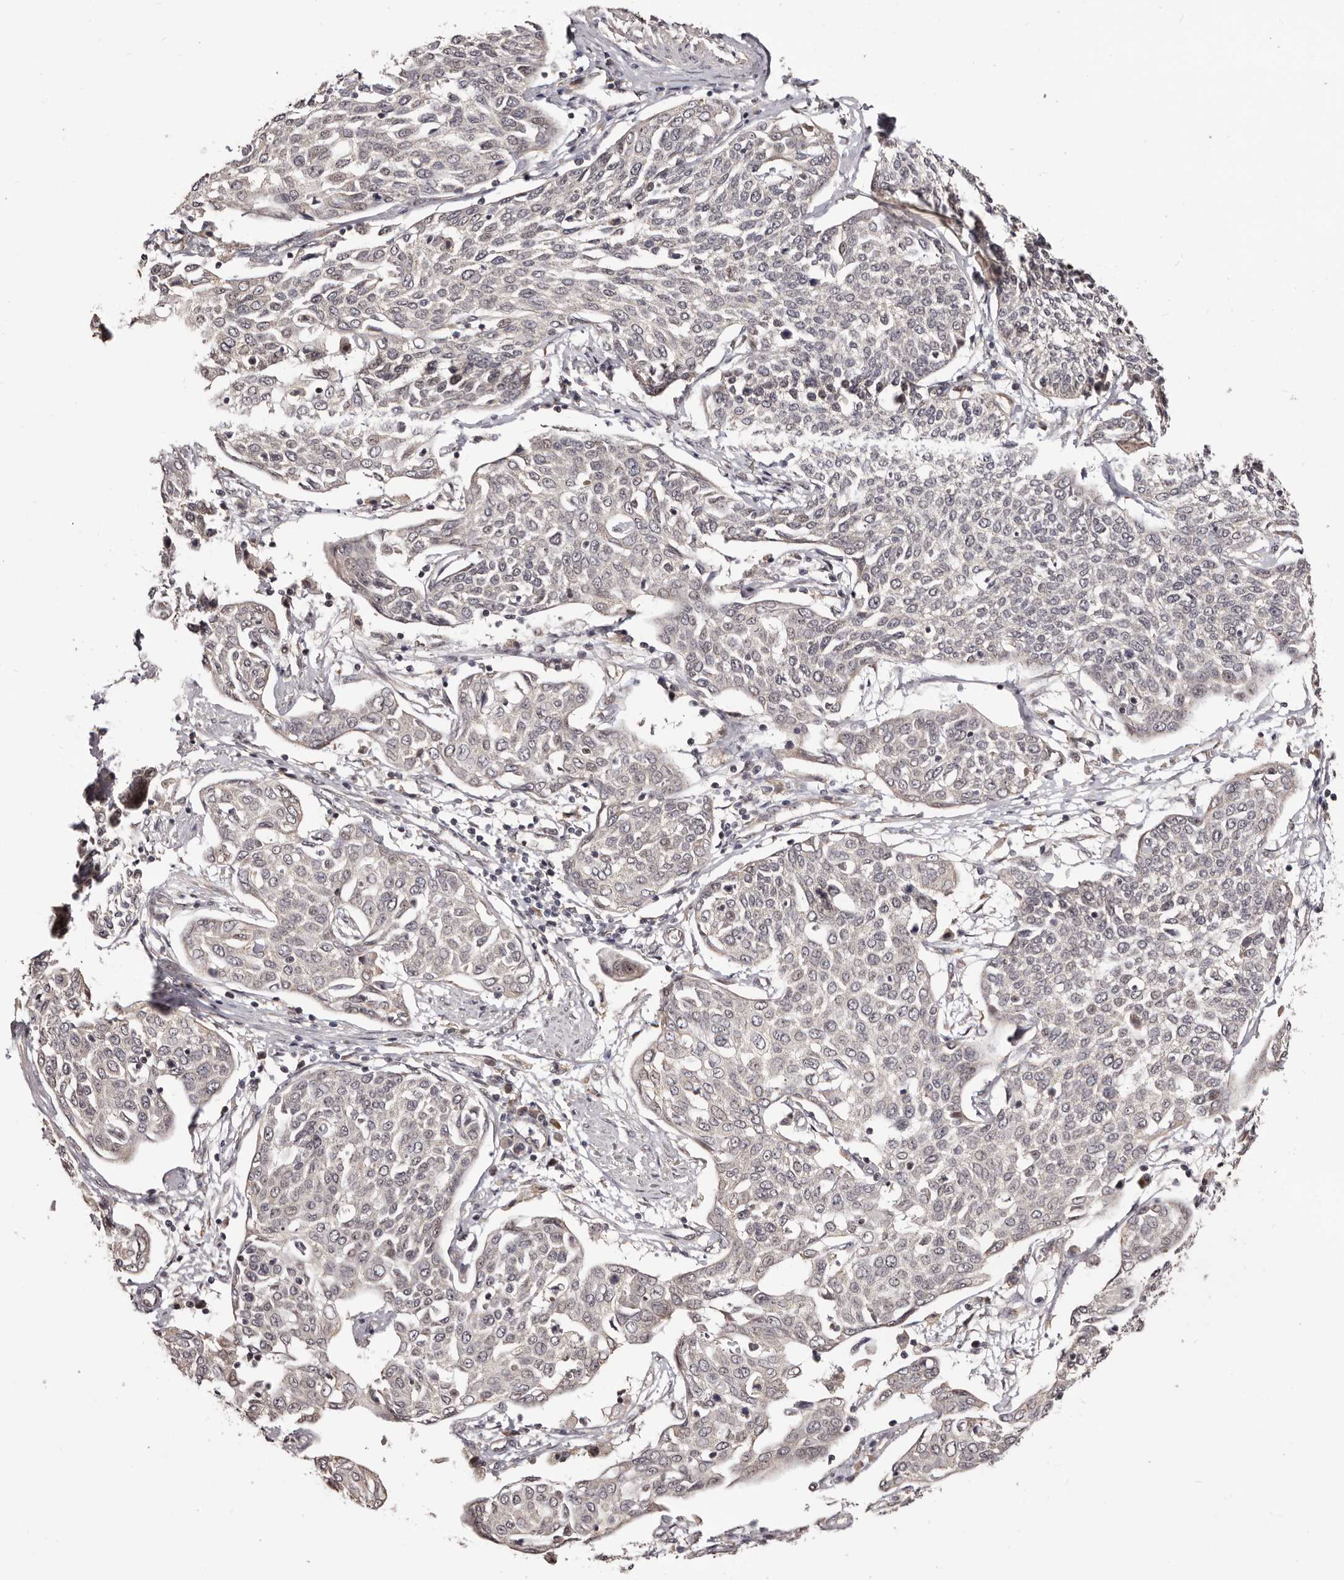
{"staining": {"intensity": "negative", "quantity": "none", "location": "none"}, "tissue": "cervical cancer", "cell_type": "Tumor cells", "image_type": "cancer", "snomed": [{"axis": "morphology", "description": "Squamous cell carcinoma, NOS"}, {"axis": "topography", "description": "Cervix"}], "caption": "Immunohistochemistry of cervical cancer reveals no positivity in tumor cells. Nuclei are stained in blue.", "gene": "NOL12", "patient": {"sex": "female", "age": 34}}